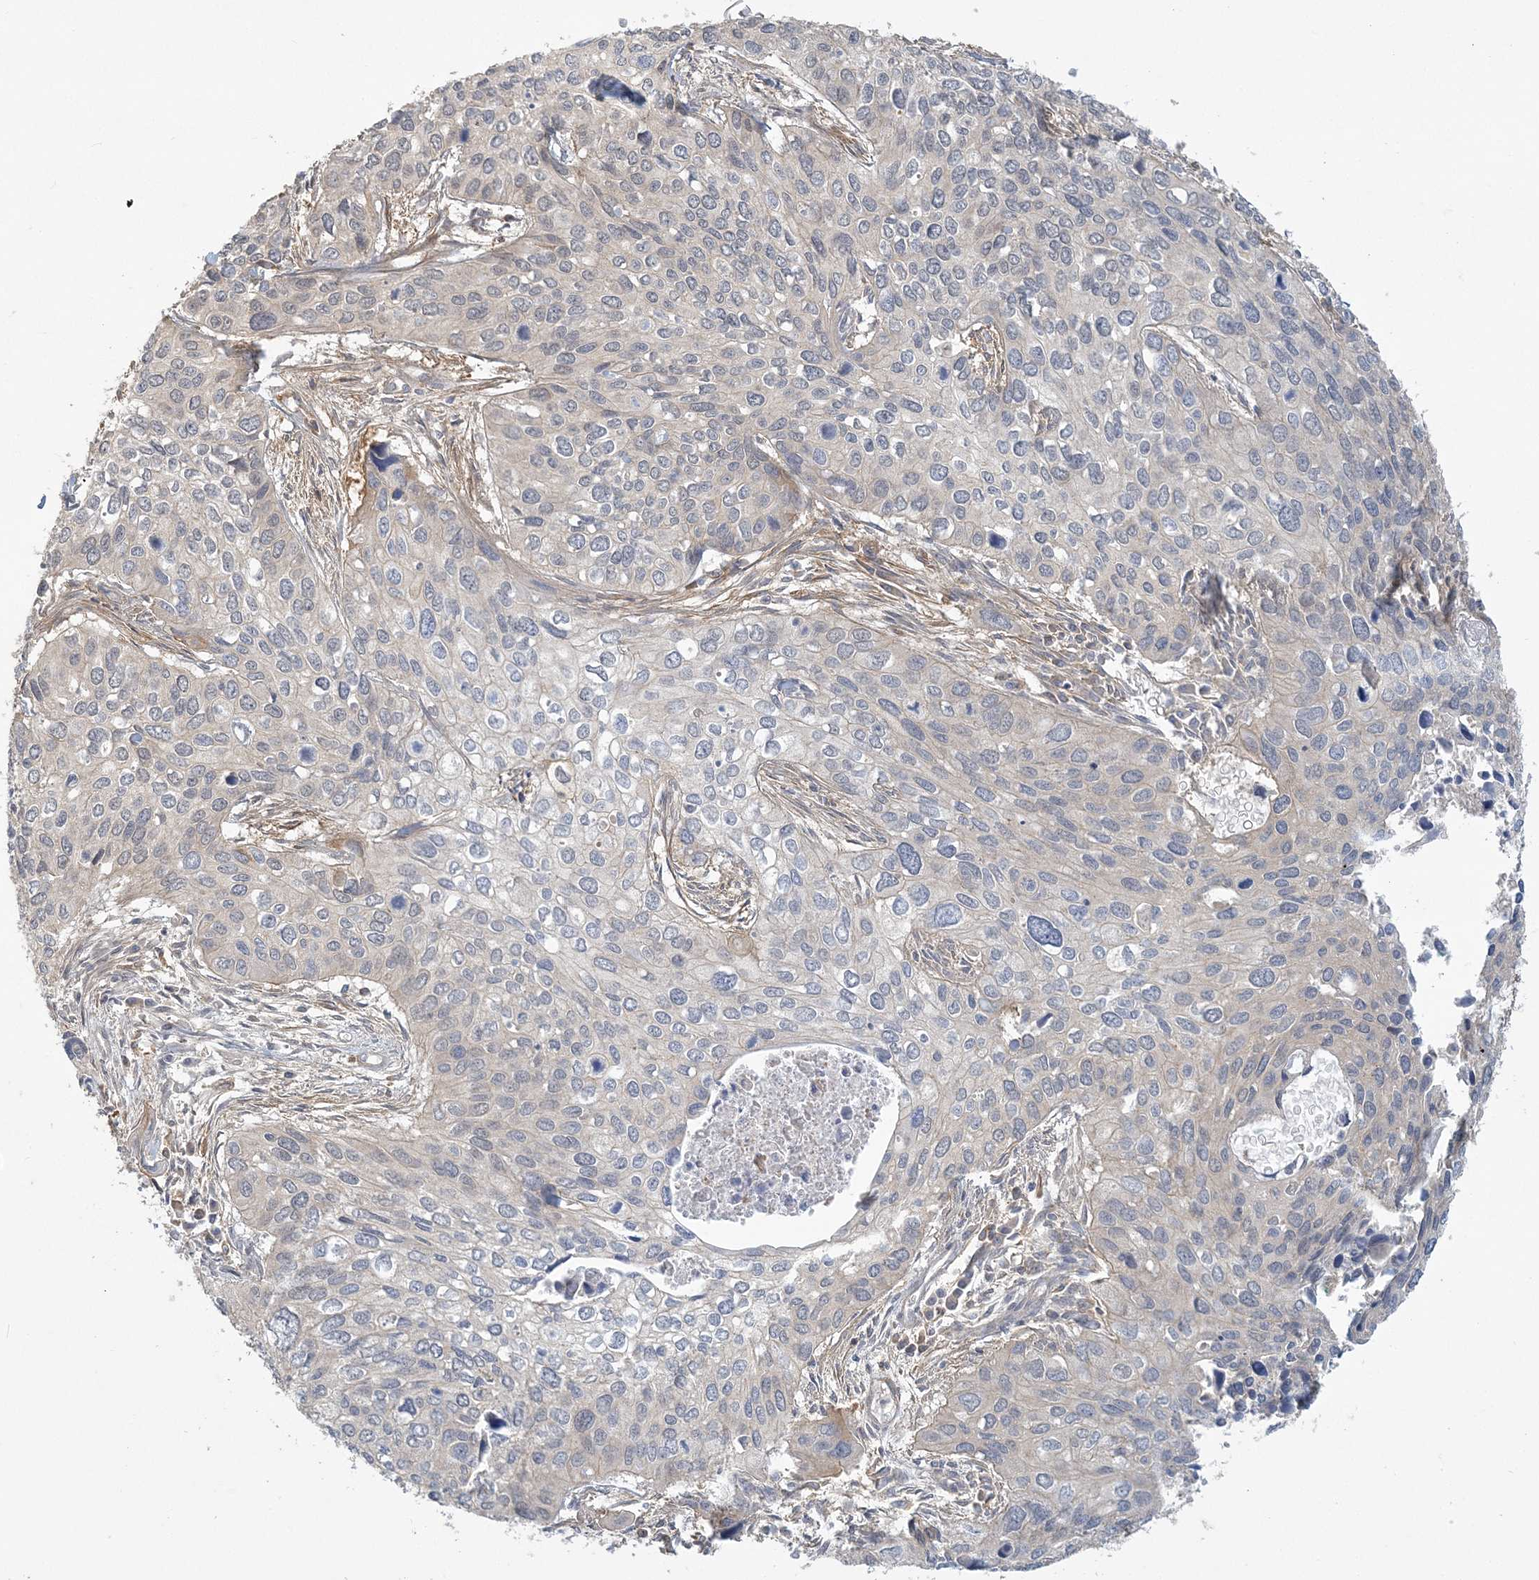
{"staining": {"intensity": "weak", "quantity": "25%-75%", "location": "cytoplasmic/membranous"}, "tissue": "cervical cancer", "cell_type": "Tumor cells", "image_type": "cancer", "snomed": [{"axis": "morphology", "description": "Squamous cell carcinoma, NOS"}, {"axis": "topography", "description": "Cervix"}], "caption": "Immunohistochemistry photomicrograph of human cervical squamous cell carcinoma stained for a protein (brown), which reveals low levels of weak cytoplasmic/membranous positivity in about 25%-75% of tumor cells.", "gene": "ANKS1A", "patient": {"sex": "female", "age": 55}}